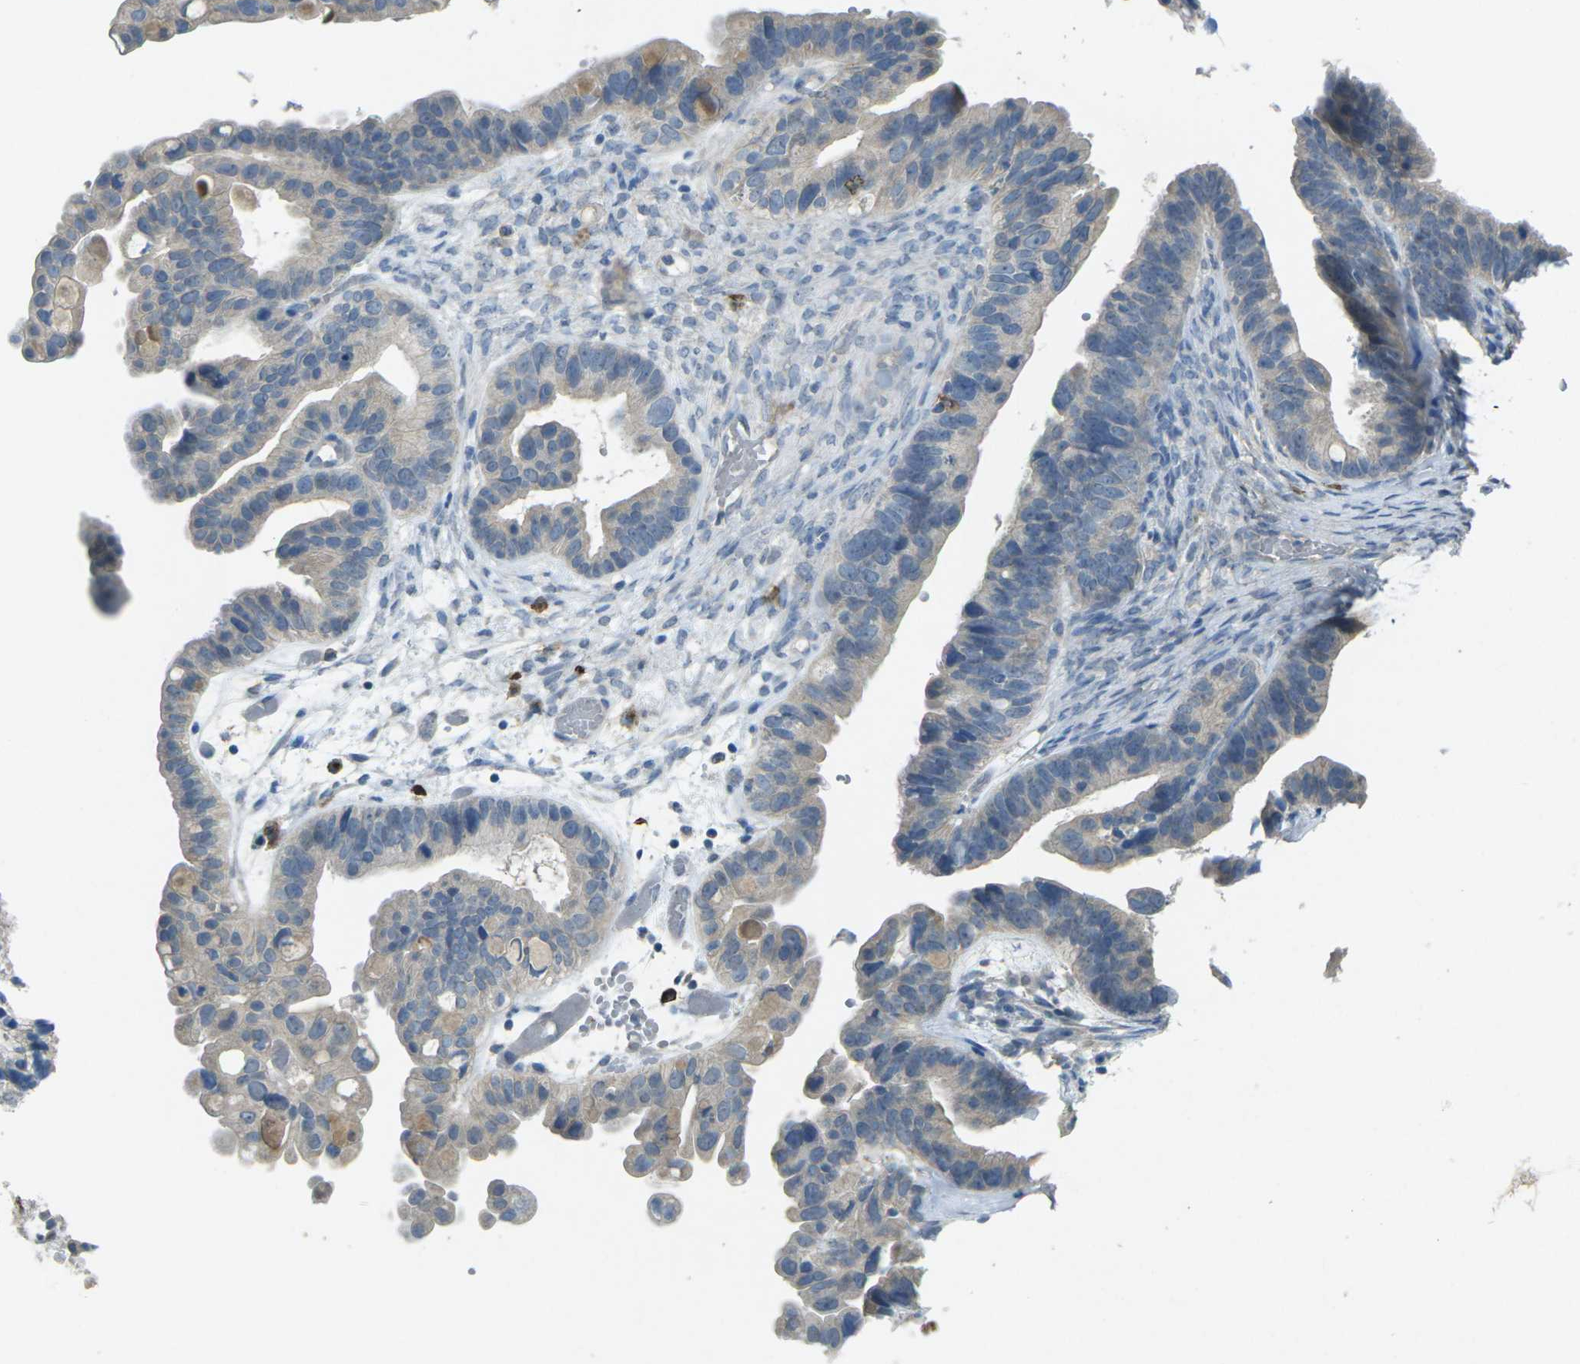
{"staining": {"intensity": "negative", "quantity": "none", "location": "none"}, "tissue": "ovarian cancer", "cell_type": "Tumor cells", "image_type": "cancer", "snomed": [{"axis": "morphology", "description": "Cystadenocarcinoma, serous, NOS"}, {"axis": "topography", "description": "Ovary"}], "caption": "The micrograph displays no staining of tumor cells in ovarian cancer (serous cystadenocarcinoma).", "gene": "CD19", "patient": {"sex": "female", "age": 56}}